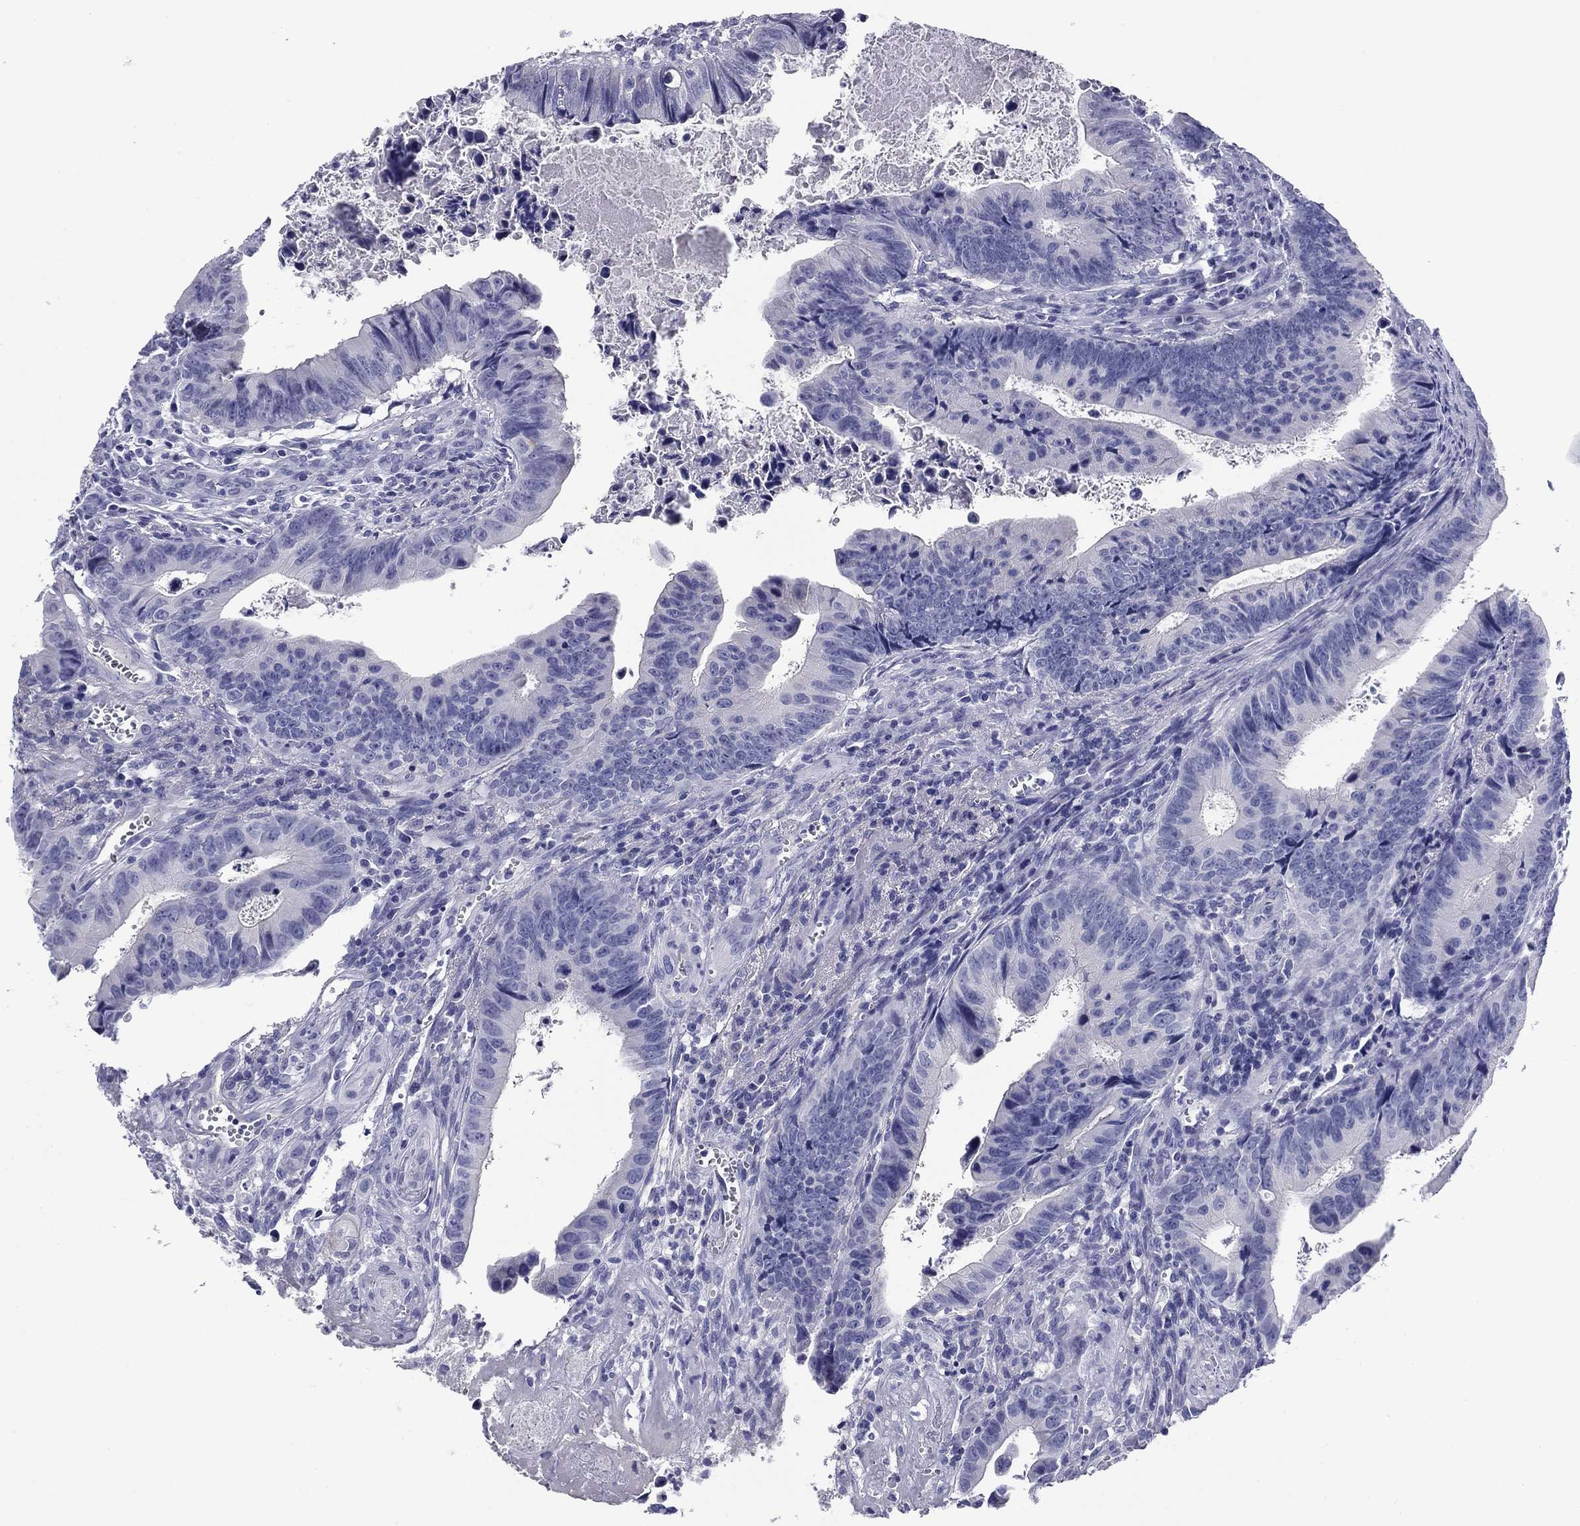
{"staining": {"intensity": "negative", "quantity": "none", "location": "none"}, "tissue": "colorectal cancer", "cell_type": "Tumor cells", "image_type": "cancer", "snomed": [{"axis": "morphology", "description": "Adenocarcinoma, NOS"}, {"axis": "topography", "description": "Colon"}], "caption": "There is no significant staining in tumor cells of colorectal cancer (adenocarcinoma).", "gene": "ABCC2", "patient": {"sex": "female", "age": 87}}